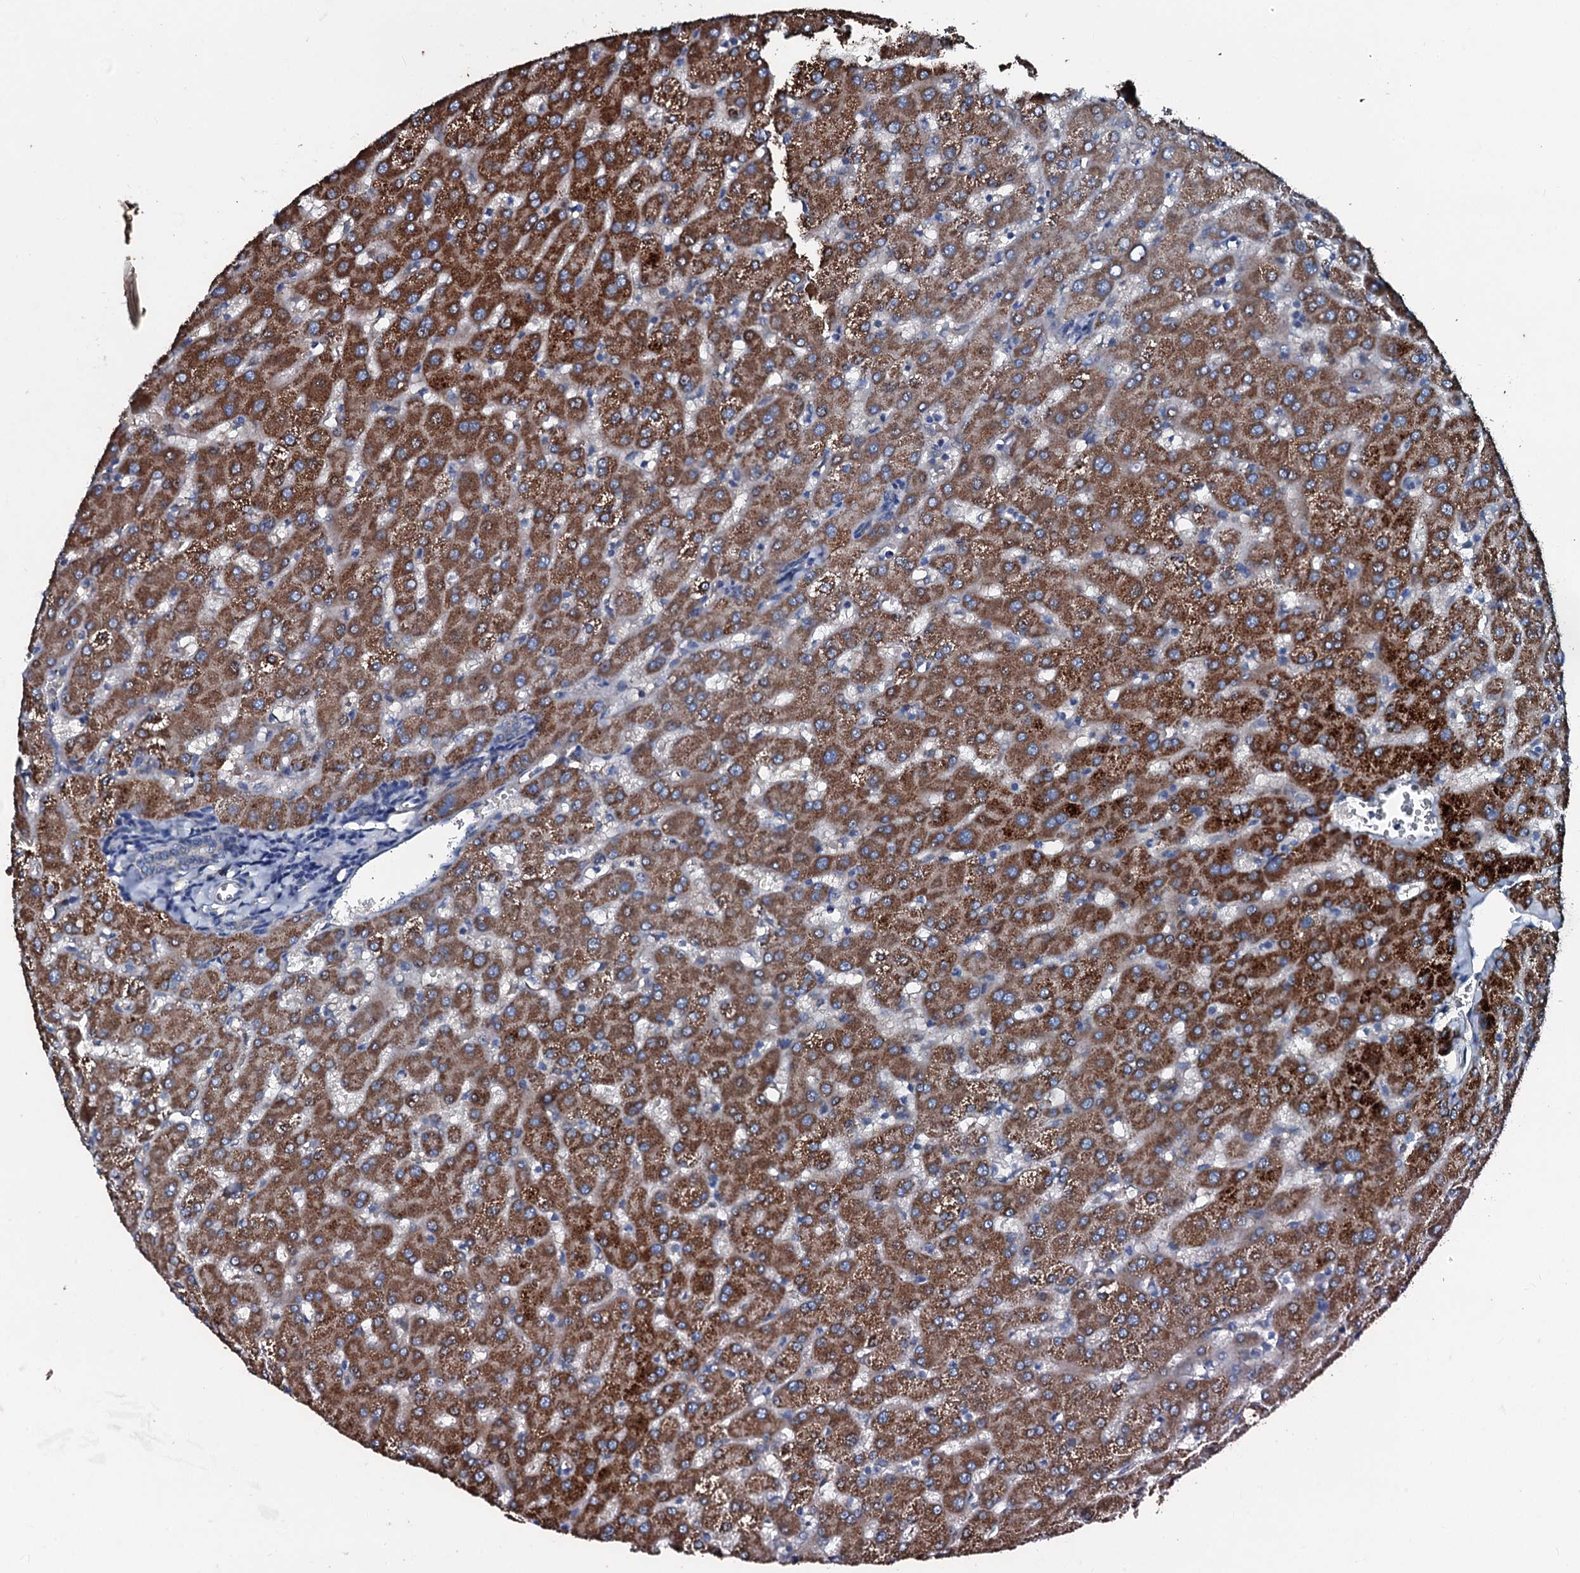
{"staining": {"intensity": "negative", "quantity": "none", "location": "none"}, "tissue": "liver", "cell_type": "Cholangiocytes", "image_type": "normal", "snomed": [{"axis": "morphology", "description": "Normal tissue, NOS"}, {"axis": "topography", "description": "Liver"}], "caption": "High power microscopy image of an immunohistochemistry (IHC) histopathology image of normal liver, revealing no significant positivity in cholangiocytes. Brightfield microscopy of immunohistochemistry stained with DAB (3,3'-diaminobenzidine) (brown) and hematoxylin (blue), captured at high magnification.", "gene": "ACSS3", "patient": {"sex": "female", "age": 63}}